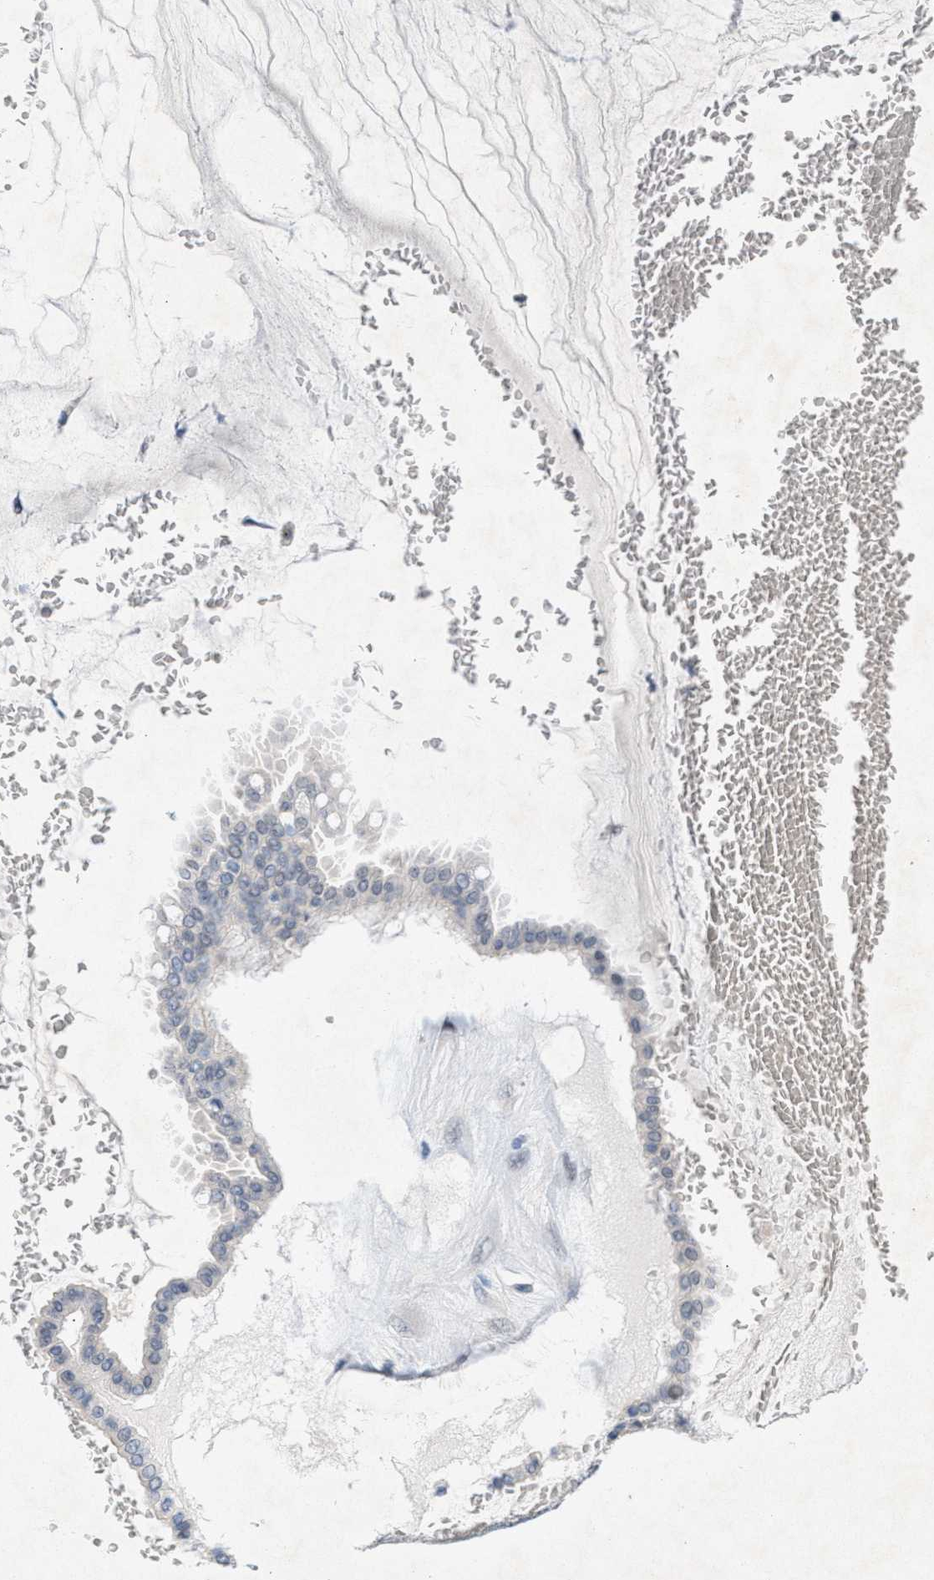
{"staining": {"intensity": "negative", "quantity": "none", "location": "none"}, "tissue": "ovarian cancer", "cell_type": "Tumor cells", "image_type": "cancer", "snomed": [{"axis": "morphology", "description": "Cystadenocarcinoma, mucinous, NOS"}, {"axis": "topography", "description": "Ovary"}], "caption": "Mucinous cystadenocarcinoma (ovarian) was stained to show a protein in brown. There is no significant expression in tumor cells.", "gene": "WIPI2", "patient": {"sex": "female", "age": 73}}